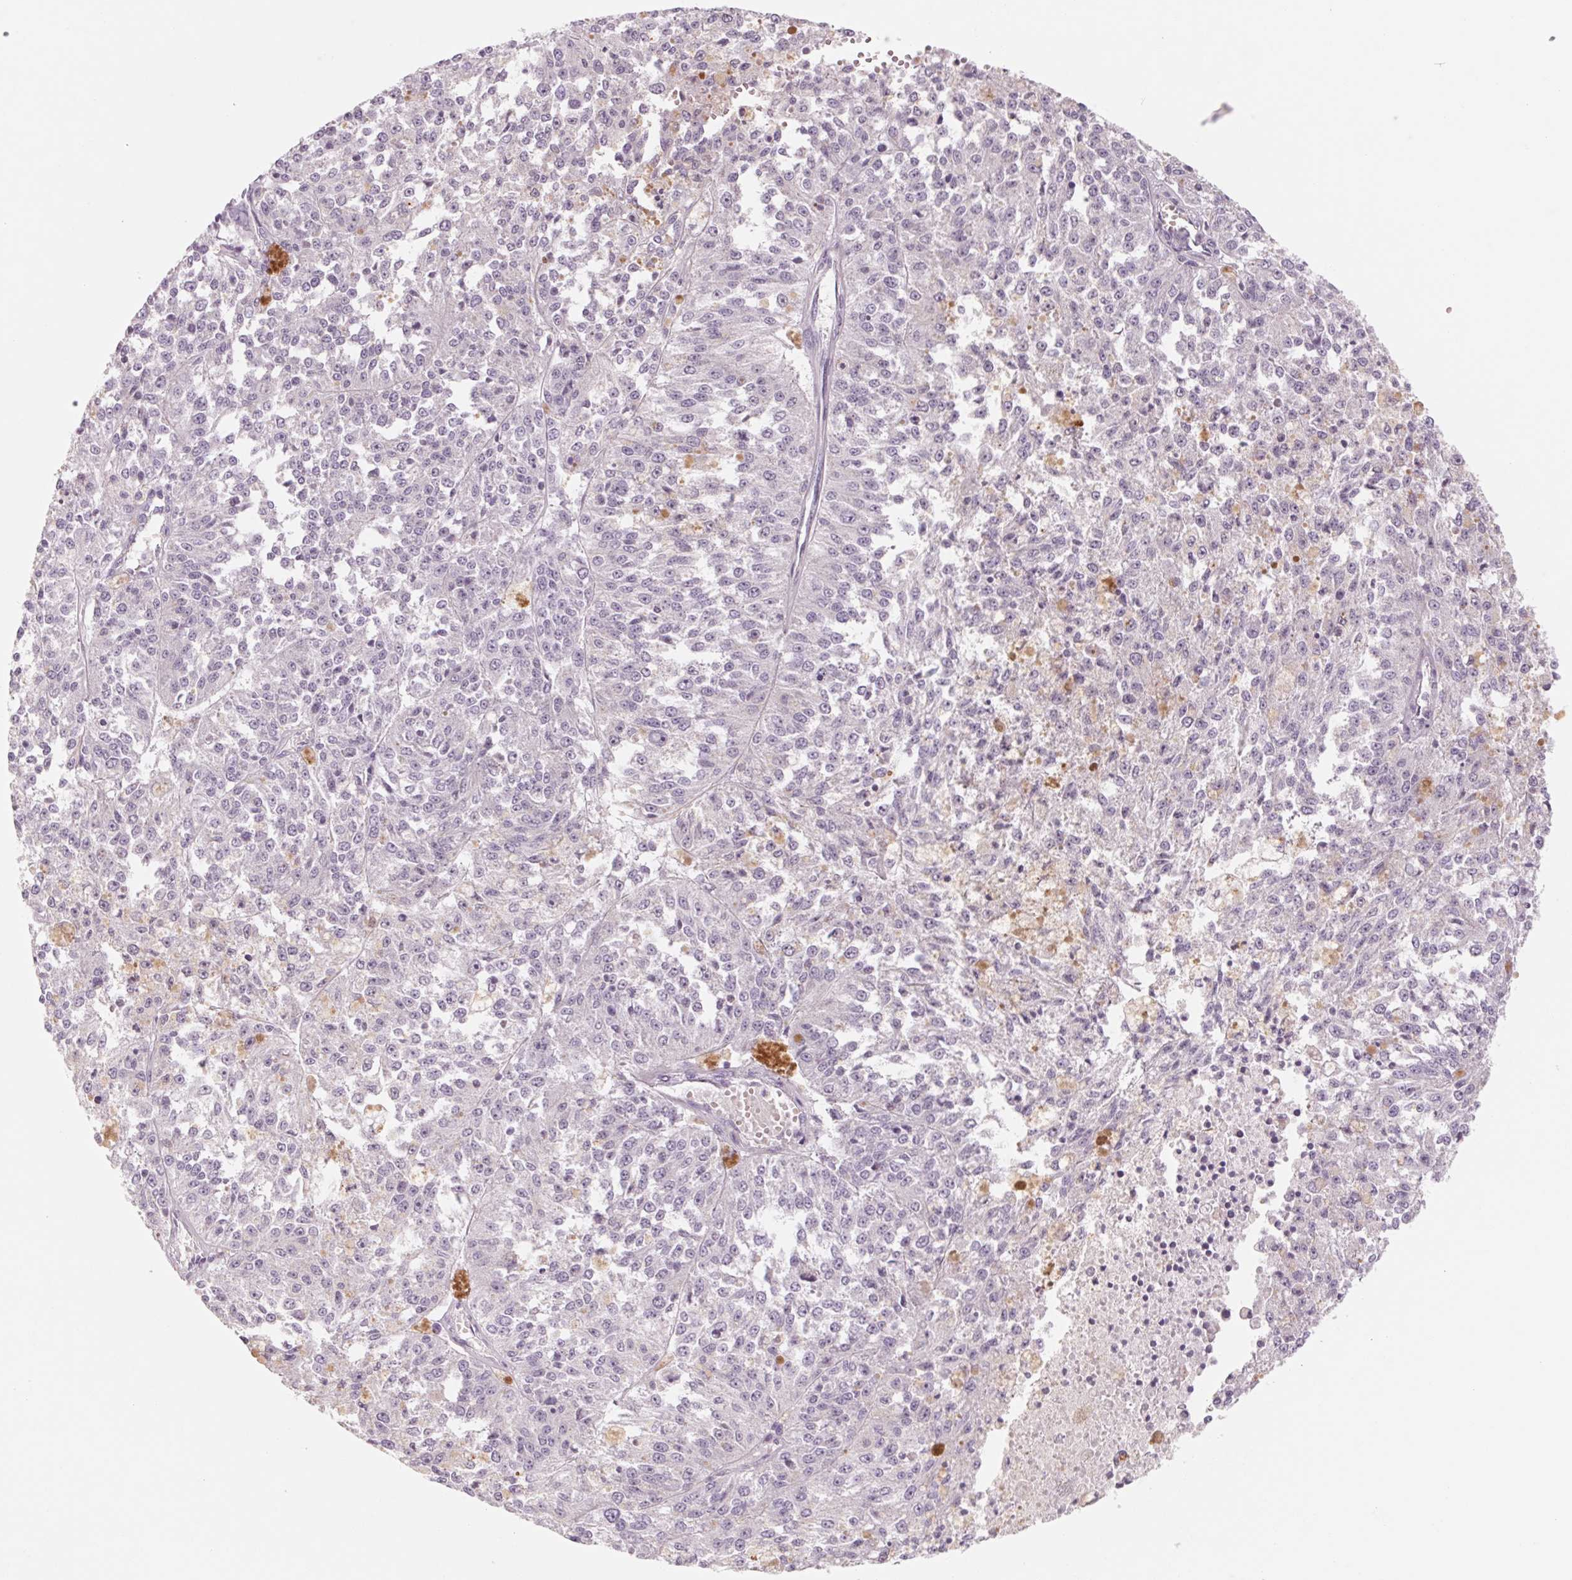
{"staining": {"intensity": "negative", "quantity": "none", "location": "none"}, "tissue": "melanoma", "cell_type": "Tumor cells", "image_type": "cancer", "snomed": [{"axis": "morphology", "description": "Malignant melanoma, Metastatic site"}, {"axis": "topography", "description": "Lymph node"}], "caption": "This is an immunohistochemistry micrograph of human melanoma. There is no positivity in tumor cells.", "gene": "POU1F1", "patient": {"sex": "female", "age": 64}}